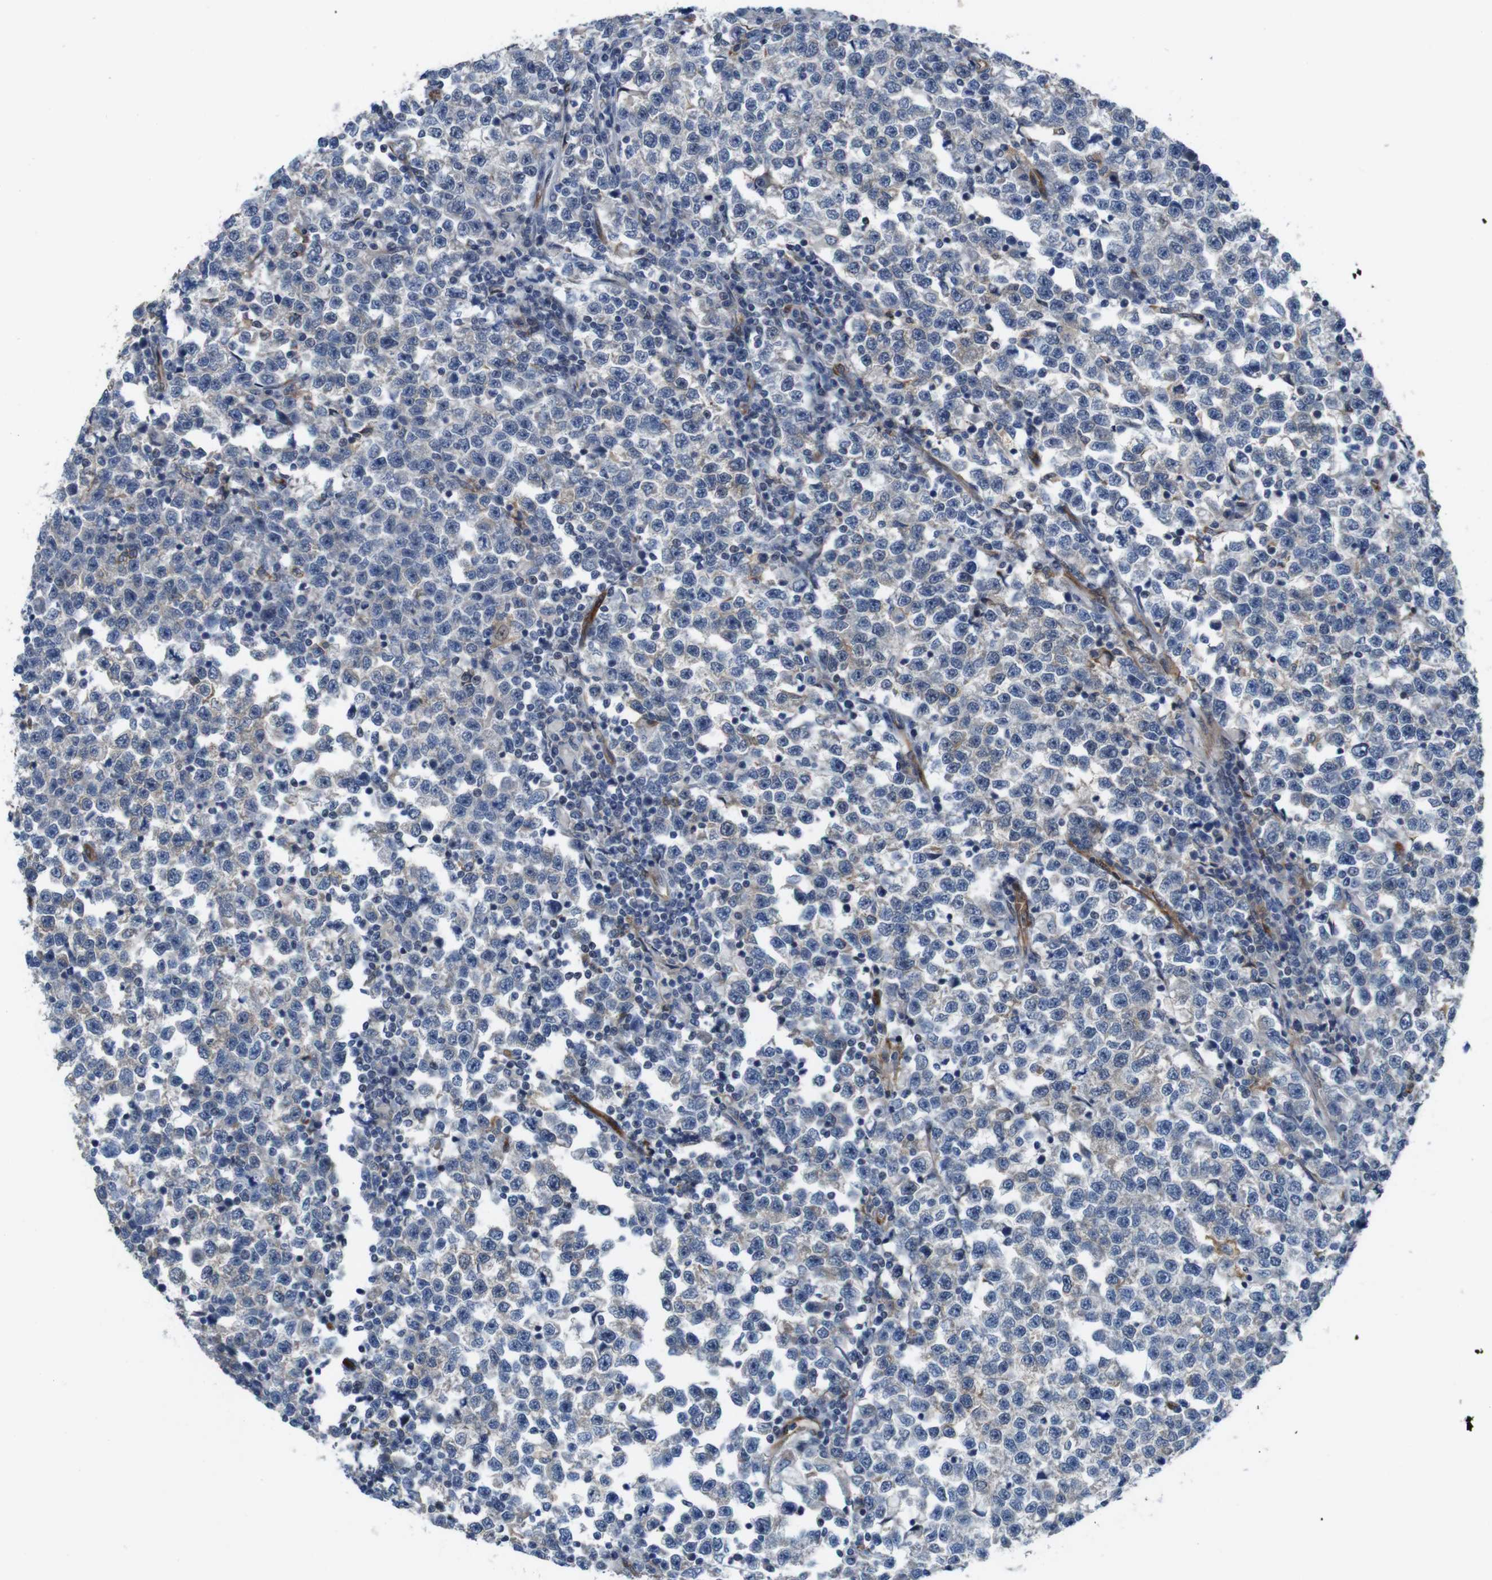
{"staining": {"intensity": "moderate", "quantity": "25%-75%", "location": "cytoplasmic/membranous"}, "tissue": "testis cancer", "cell_type": "Tumor cells", "image_type": "cancer", "snomed": [{"axis": "morphology", "description": "Normal tissue, NOS"}, {"axis": "morphology", "description": "Seminoma, NOS"}, {"axis": "topography", "description": "Testis"}], "caption": "Testis seminoma stained with IHC reveals moderate cytoplasmic/membranous expression in about 25%-75% of tumor cells.", "gene": "PTGER4", "patient": {"sex": "male", "age": 43}}